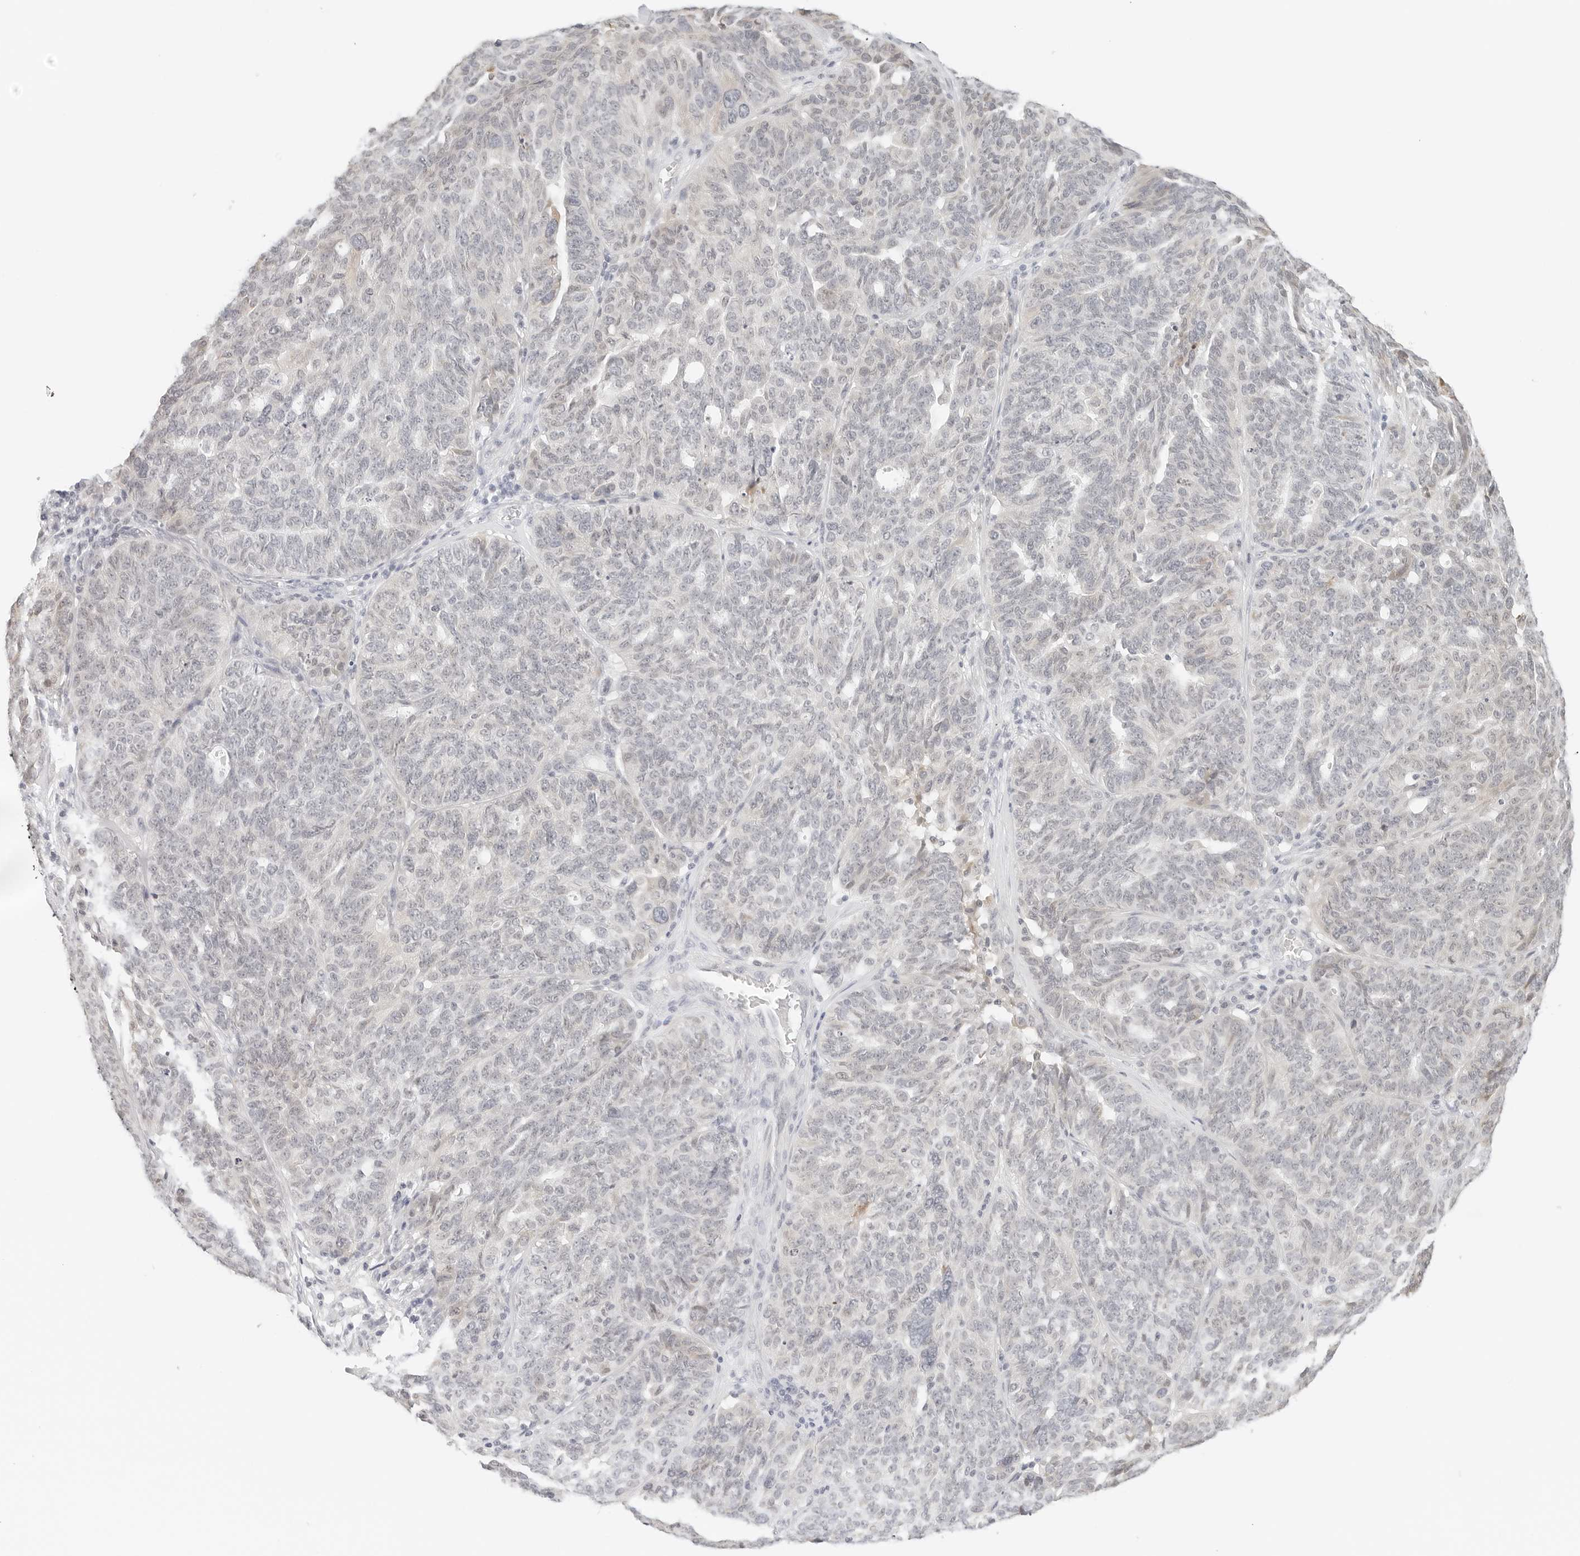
{"staining": {"intensity": "negative", "quantity": "none", "location": "none"}, "tissue": "ovarian cancer", "cell_type": "Tumor cells", "image_type": "cancer", "snomed": [{"axis": "morphology", "description": "Cystadenocarcinoma, serous, NOS"}, {"axis": "topography", "description": "Ovary"}], "caption": "There is no significant positivity in tumor cells of serous cystadenocarcinoma (ovarian).", "gene": "NEO1", "patient": {"sex": "female", "age": 59}}